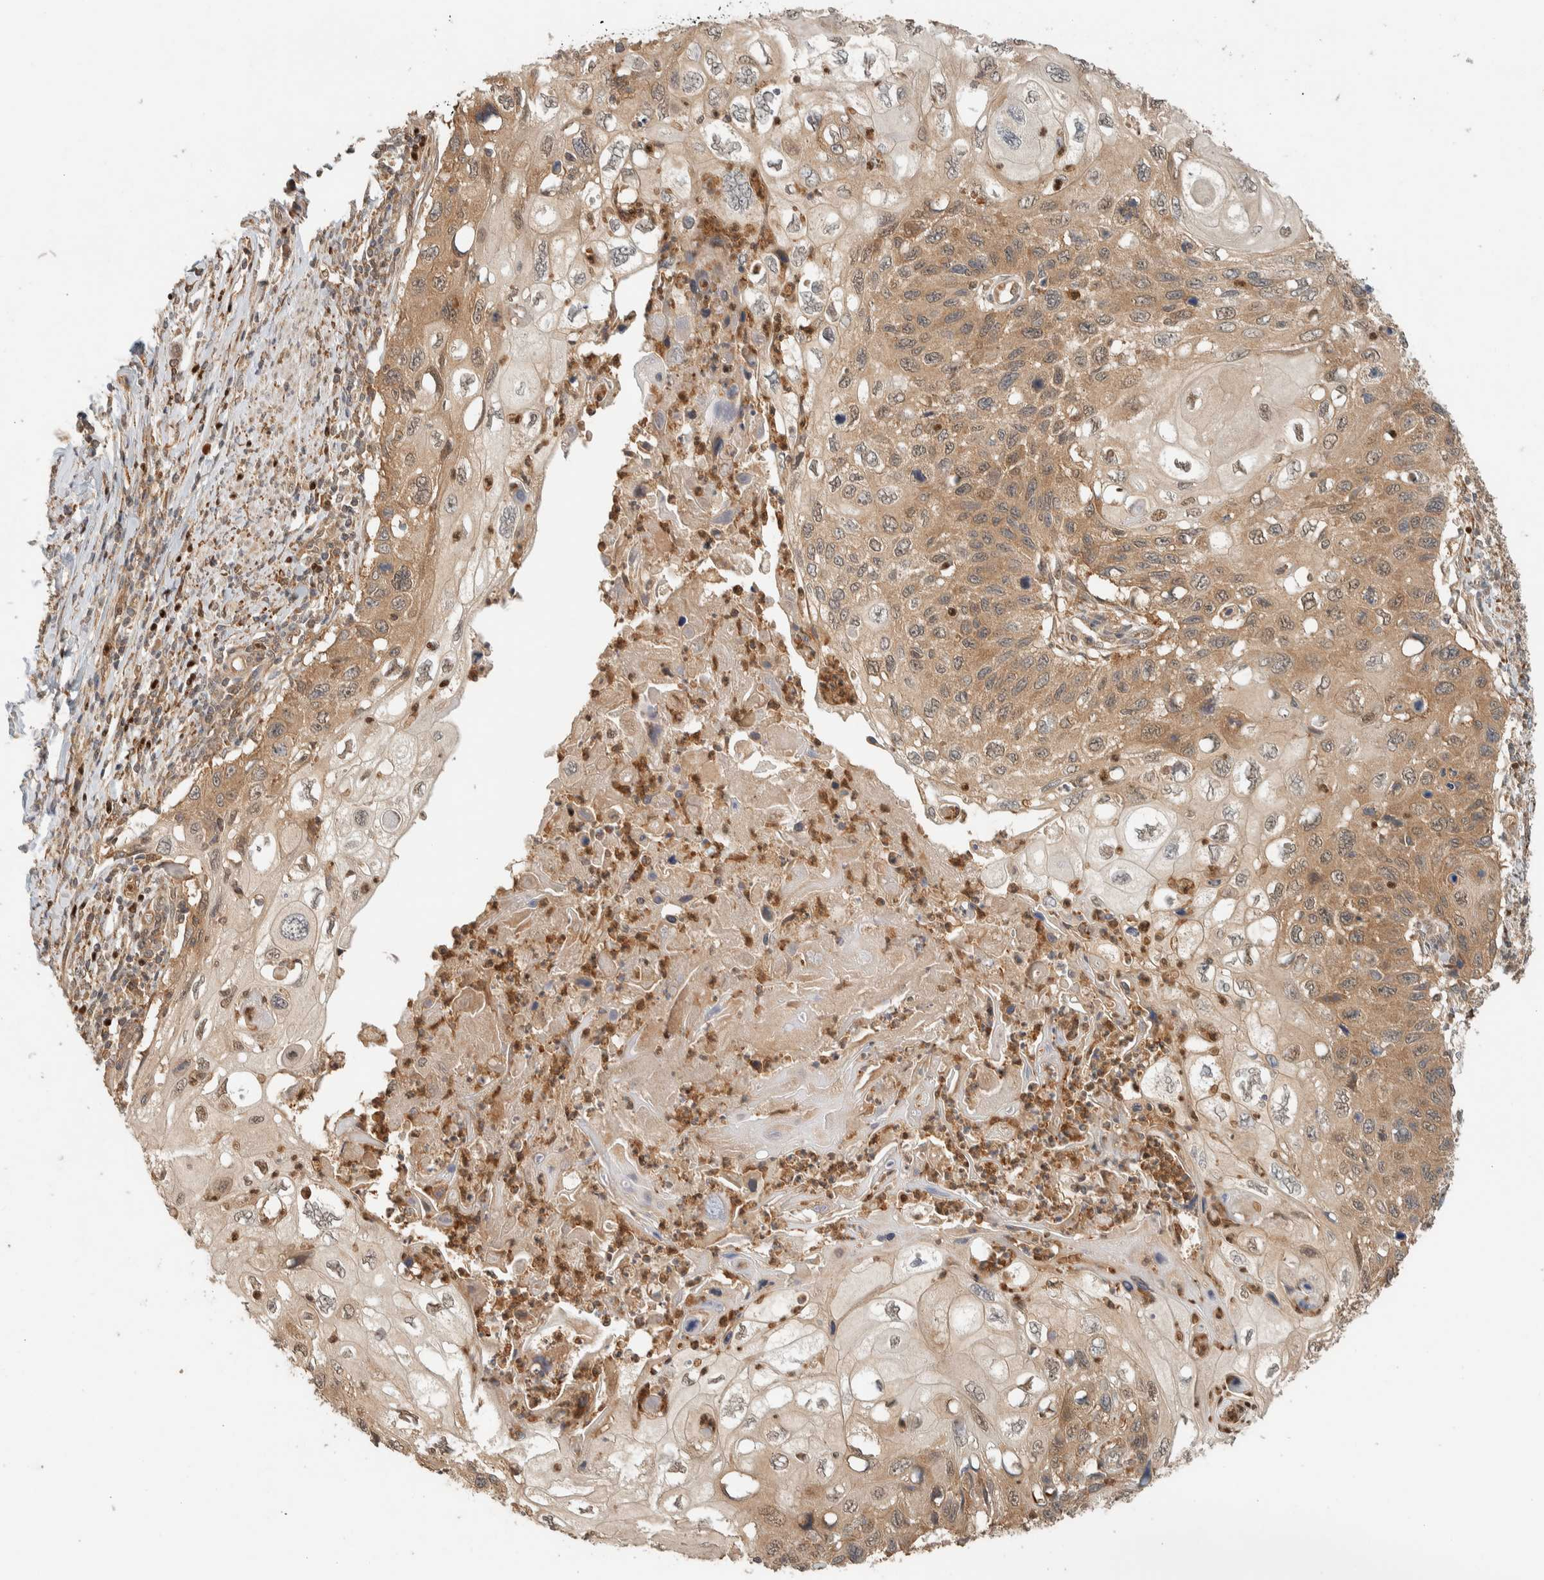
{"staining": {"intensity": "moderate", "quantity": ">75%", "location": "cytoplasmic/membranous"}, "tissue": "cervical cancer", "cell_type": "Tumor cells", "image_type": "cancer", "snomed": [{"axis": "morphology", "description": "Squamous cell carcinoma, NOS"}, {"axis": "topography", "description": "Cervix"}], "caption": "Cervical squamous cell carcinoma stained with DAB (3,3'-diaminobenzidine) immunohistochemistry demonstrates medium levels of moderate cytoplasmic/membranous expression in about >75% of tumor cells. The staining is performed using DAB (3,3'-diaminobenzidine) brown chromogen to label protein expression. The nuclei are counter-stained blue using hematoxylin.", "gene": "ADSS2", "patient": {"sex": "female", "age": 70}}